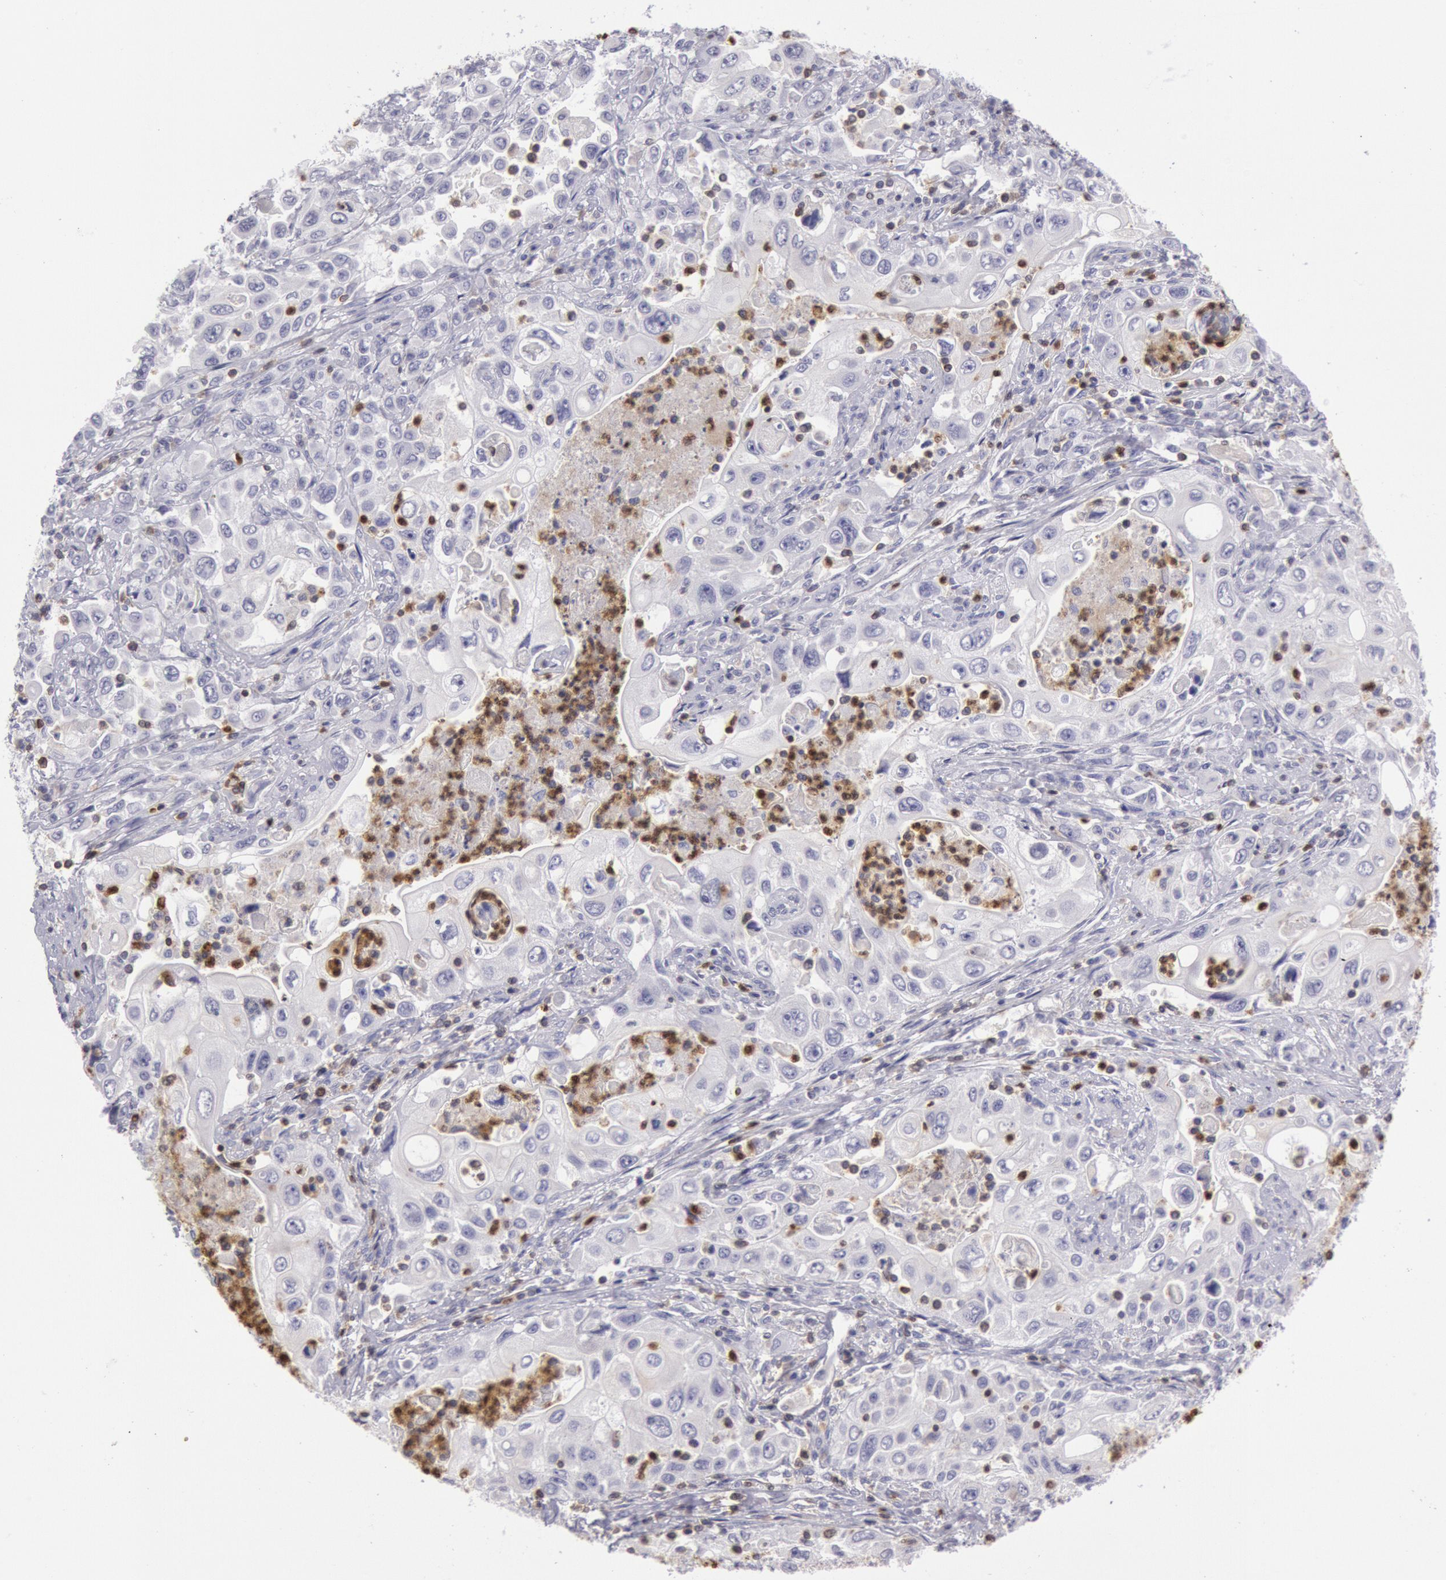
{"staining": {"intensity": "negative", "quantity": "none", "location": "none"}, "tissue": "pancreatic cancer", "cell_type": "Tumor cells", "image_type": "cancer", "snomed": [{"axis": "morphology", "description": "Adenocarcinoma, NOS"}, {"axis": "topography", "description": "Pancreas"}], "caption": "A histopathology image of human adenocarcinoma (pancreatic) is negative for staining in tumor cells. The staining was performed using DAB (3,3'-diaminobenzidine) to visualize the protein expression in brown, while the nuclei were stained in blue with hematoxylin (Magnification: 20x).", "gene": "RAB27A", "patient": {"sex": "male", "age": 70}}